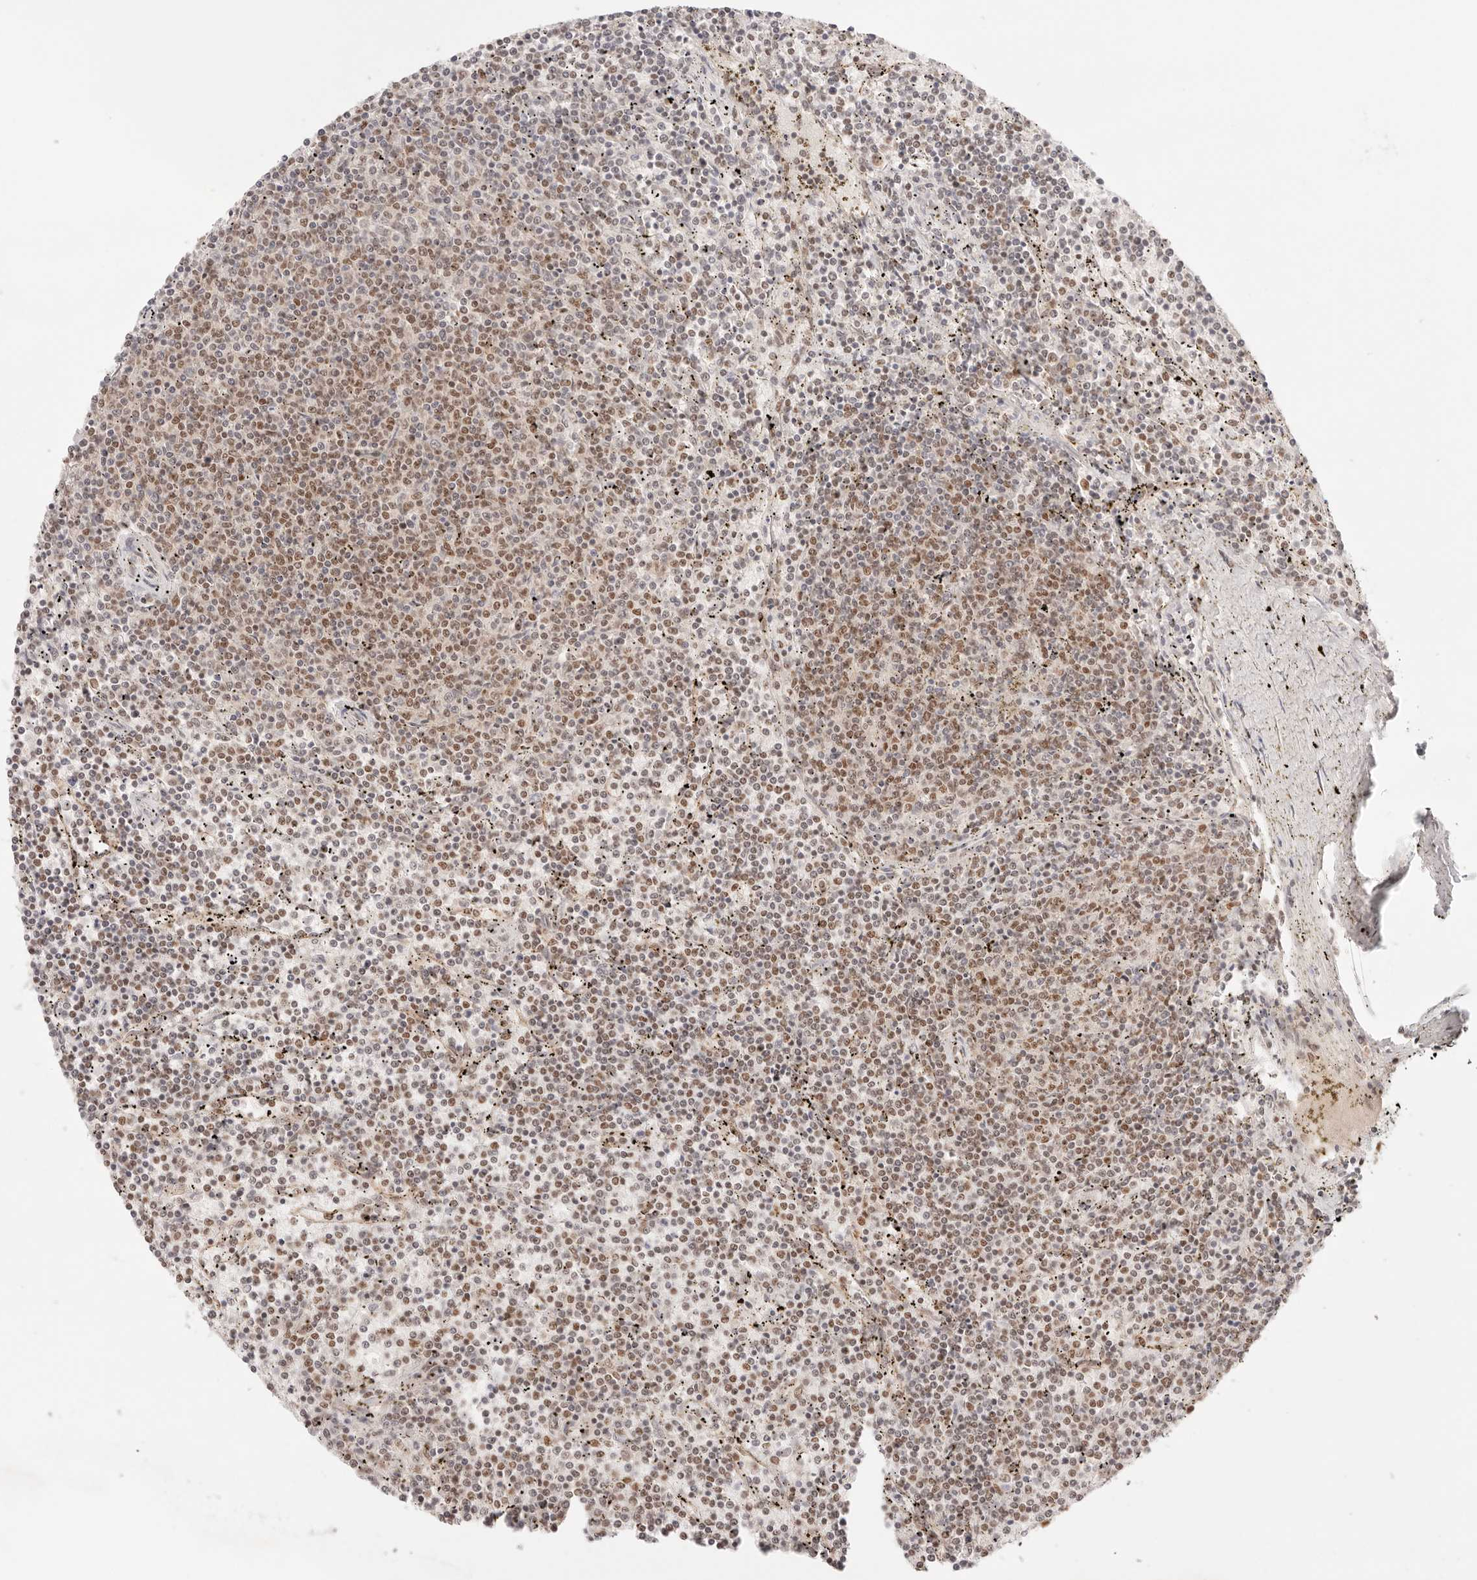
{"staining": {"intensity": "moderate", "quantity": ">75%", "location": "nuclear"}, "tissue": "lymphoma", "cell_type": "Tumor cells", "image_type": "cancer", "snomed": [{"axis": "morphology", "description": "Malignant lymphoma, non-Hodgkin's type, Low grade"}, {"axis": "topography", "description": "Spleen"}], "caption": "Immunohistochemical staining of human lymphoma demonstrates medium levels of moderate nuclear protein positivity in approximately >75% of tumor cells.", "gene": "GTF2E2", "patient": {"sex": "female", "age": 50}}